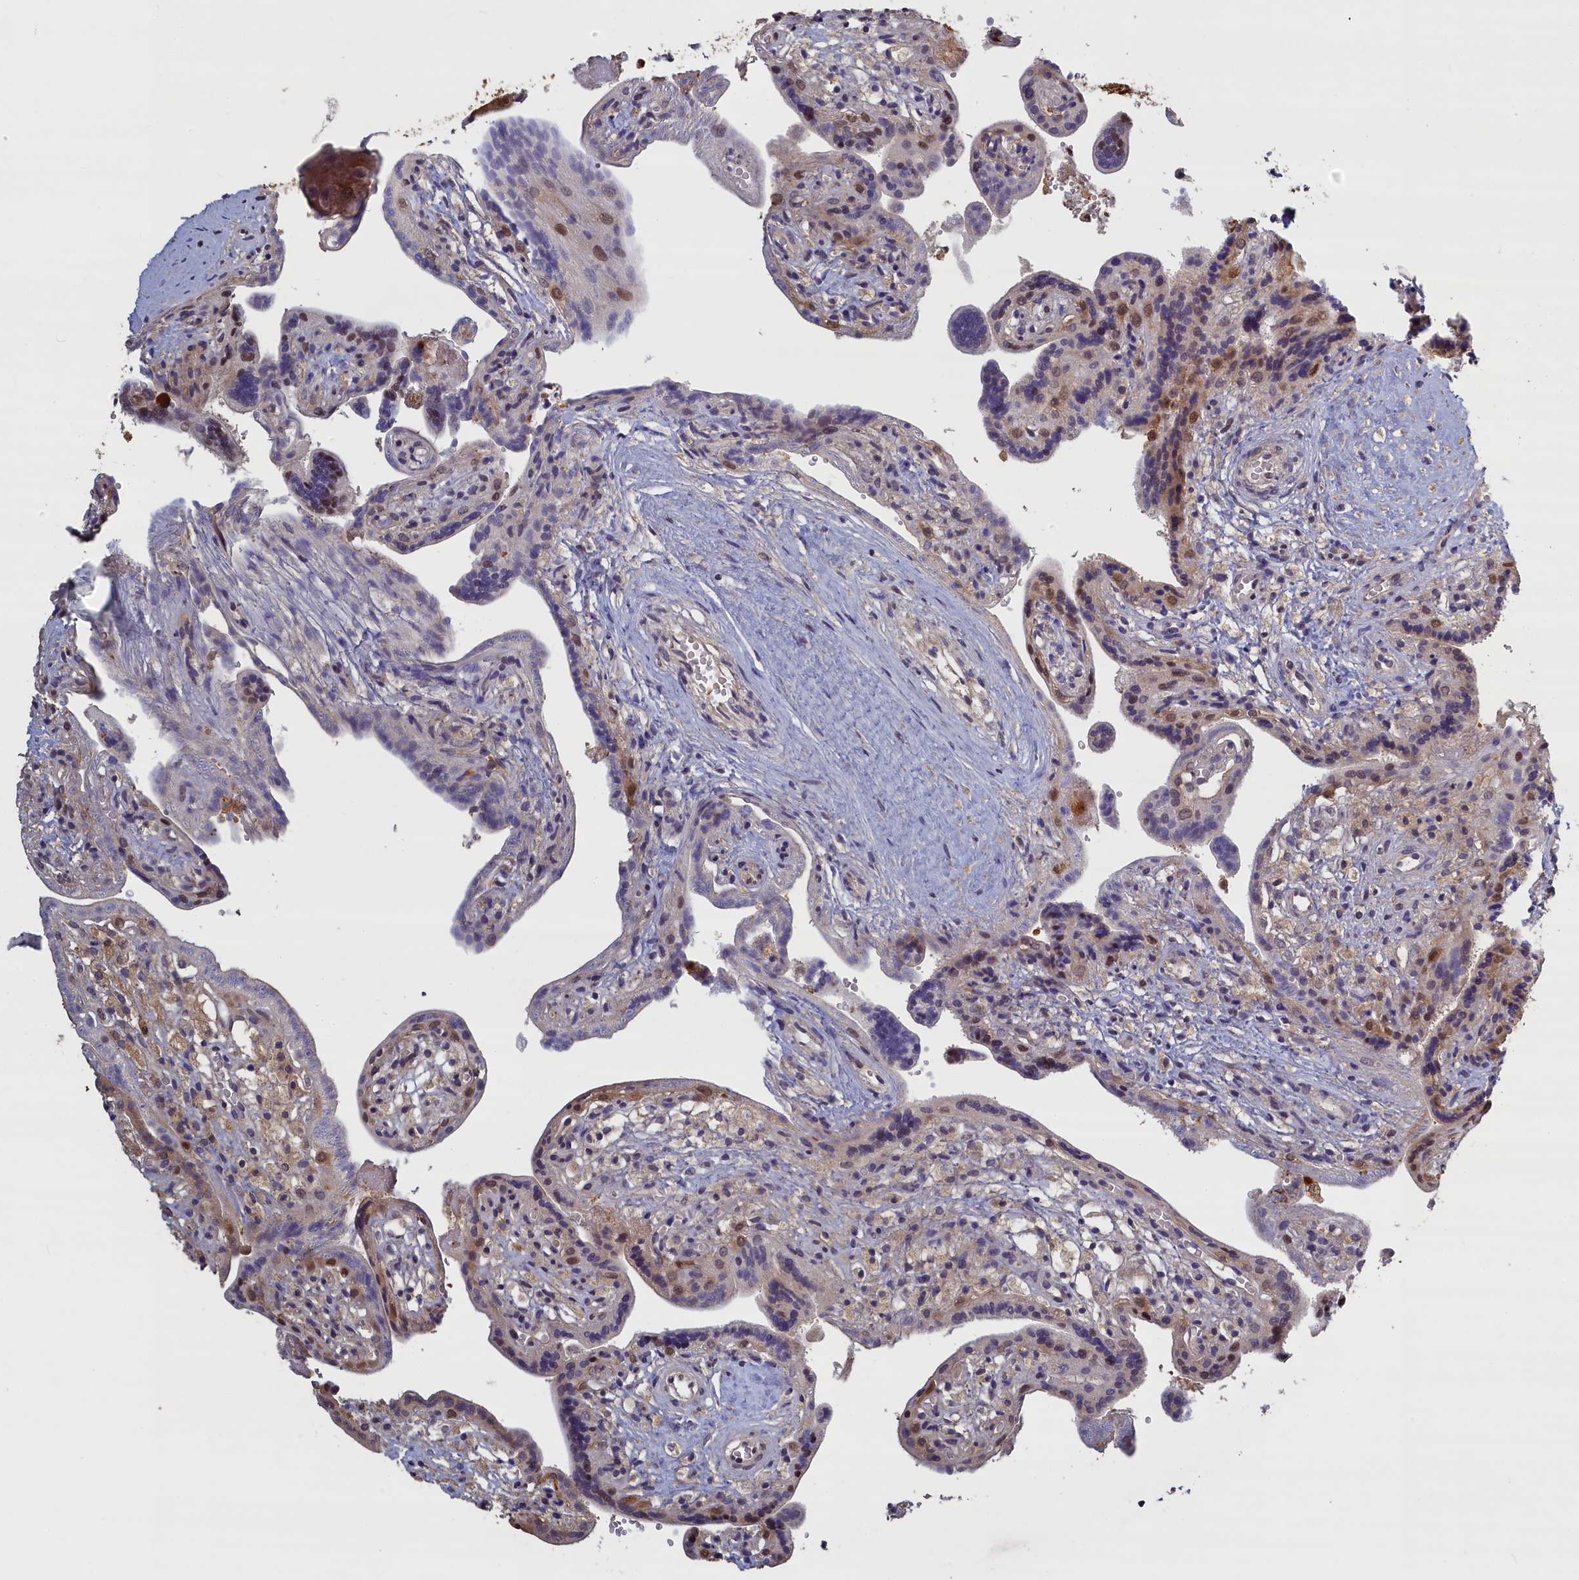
{"staining": {"intensity": "moderate", "quantity": "25%-75%", "location": "cytoplasmic/membranous,nuclear"}, "tissue": "placenta", "cell_type": "Trophoblastic cells", "image_type": "normal", "snomed": [{"axis": "morphology", "description": "Normal tissue, NOS"}, {"axis": "topography", "description": "Placenta"}], "caption": "IHC staining of benign placenta, which demonstrates medium levels of moderate cytoplasmic/membranous,nuclear positivity in approximately 25%-75% of trophoblastic cells indicating moderate cytoplasmic/membranous,nuclear protein staining. The staining was performed using DAB (3,3'-diaminobenzidine) (brown) for protein detection and nuclei were counterstained in hematoxylin (blue).", "gene": "UCHL3", "patient": {"sex": "female", "age": 37}}